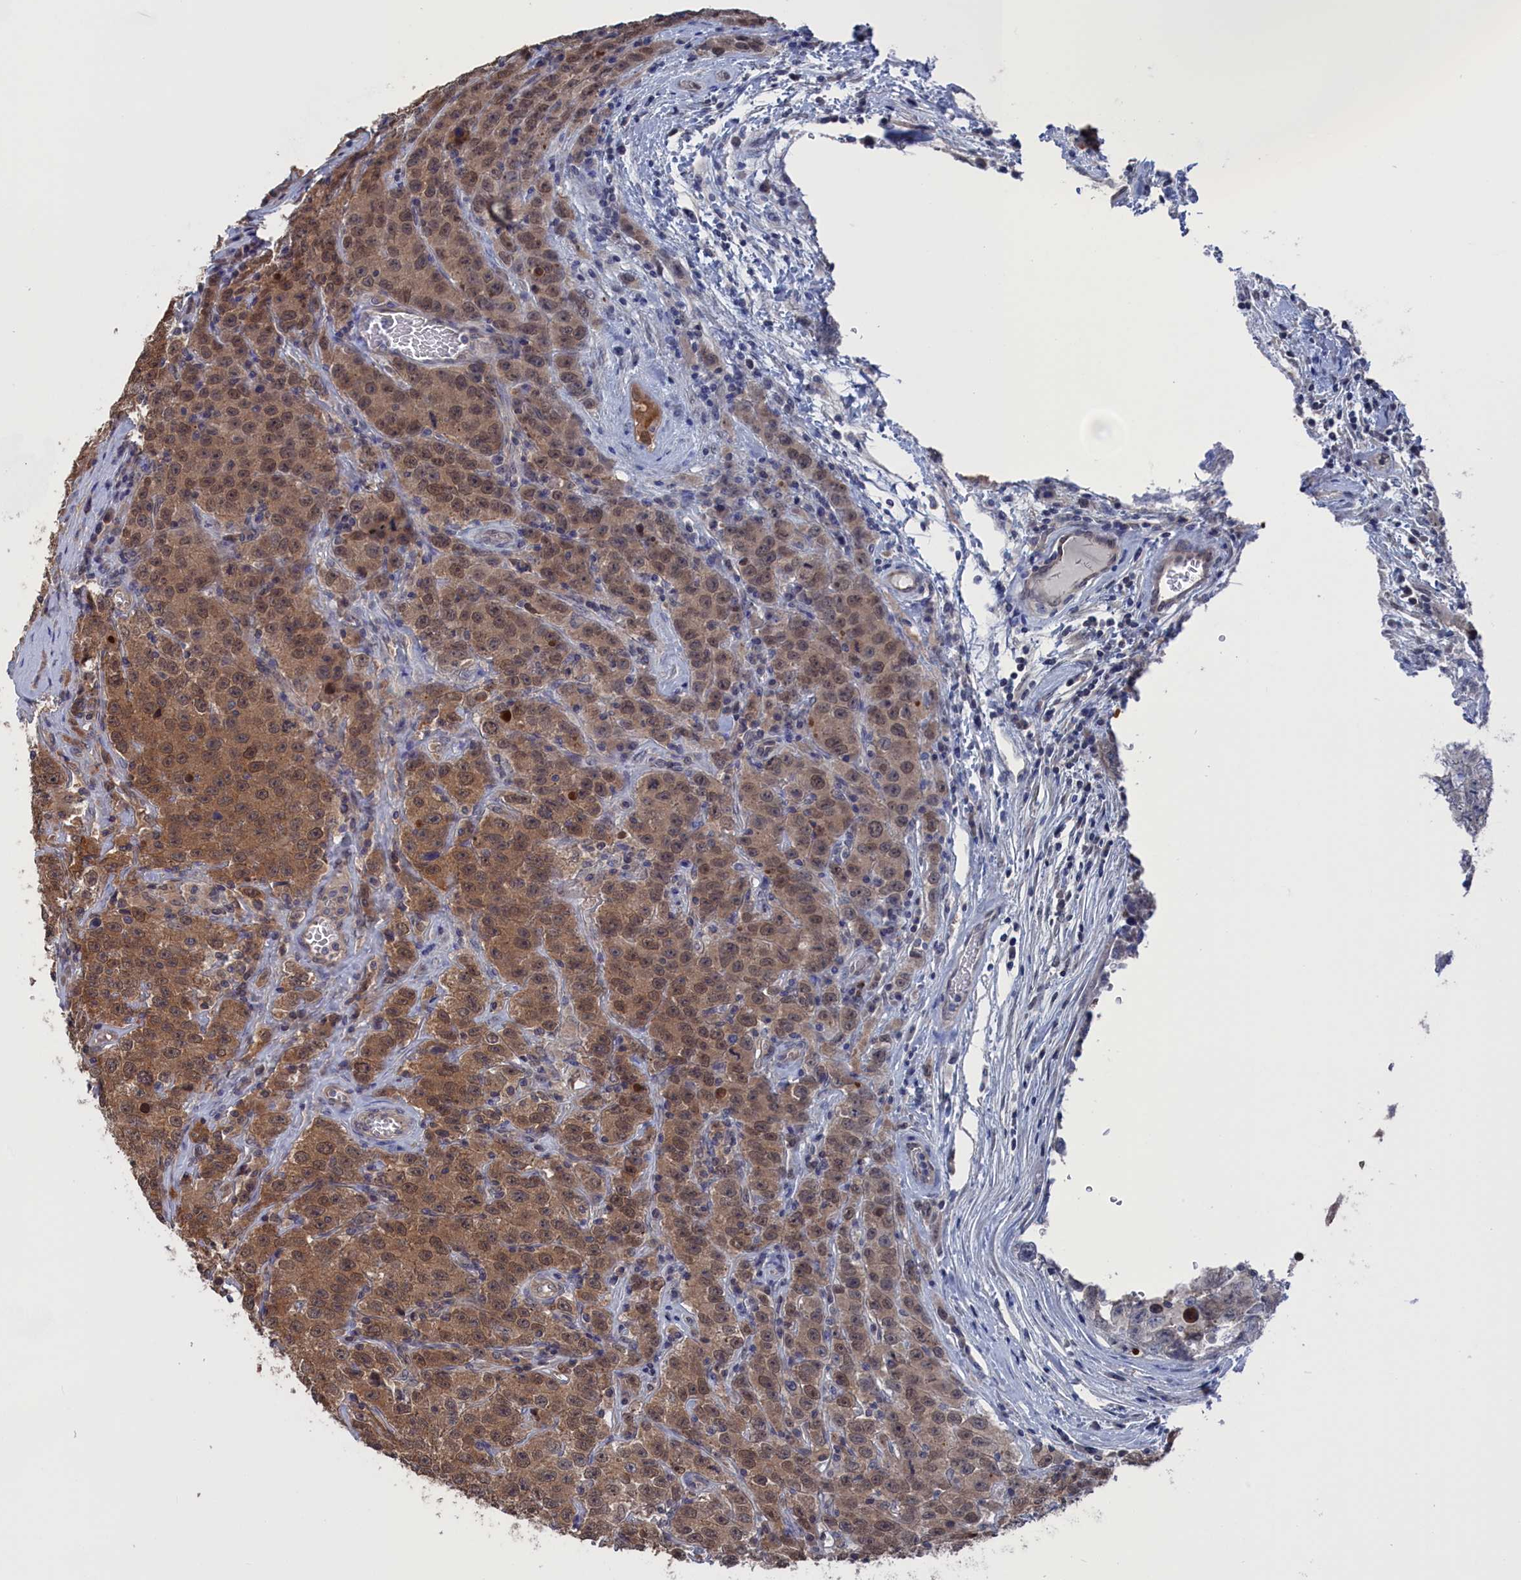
{"staining": {"intensity": "moderate", "quantity": ">75%", "location": "cytoplasmic/membranous,nuclear"}, "tissue": "testis cancer", "cell_type": "Tumor cells", "image_type": "cancer", "snomed": [{"axis": "morphology", "description": "Seminoma, NOS"}, {"axis": "morphology", "description": "Carcinoma, Embryonal, NOS"}, {"axis": "topography", "description": "Testis"}], "caption": "A medium amount of moderate cytoplasmic/membranous and nuclear expression is appreciated in about >75% of tumor cells in testis embryonal carcinoma tissue.", "gene": "NUTF2", "patient": {"sex": "male", "age": 43}}